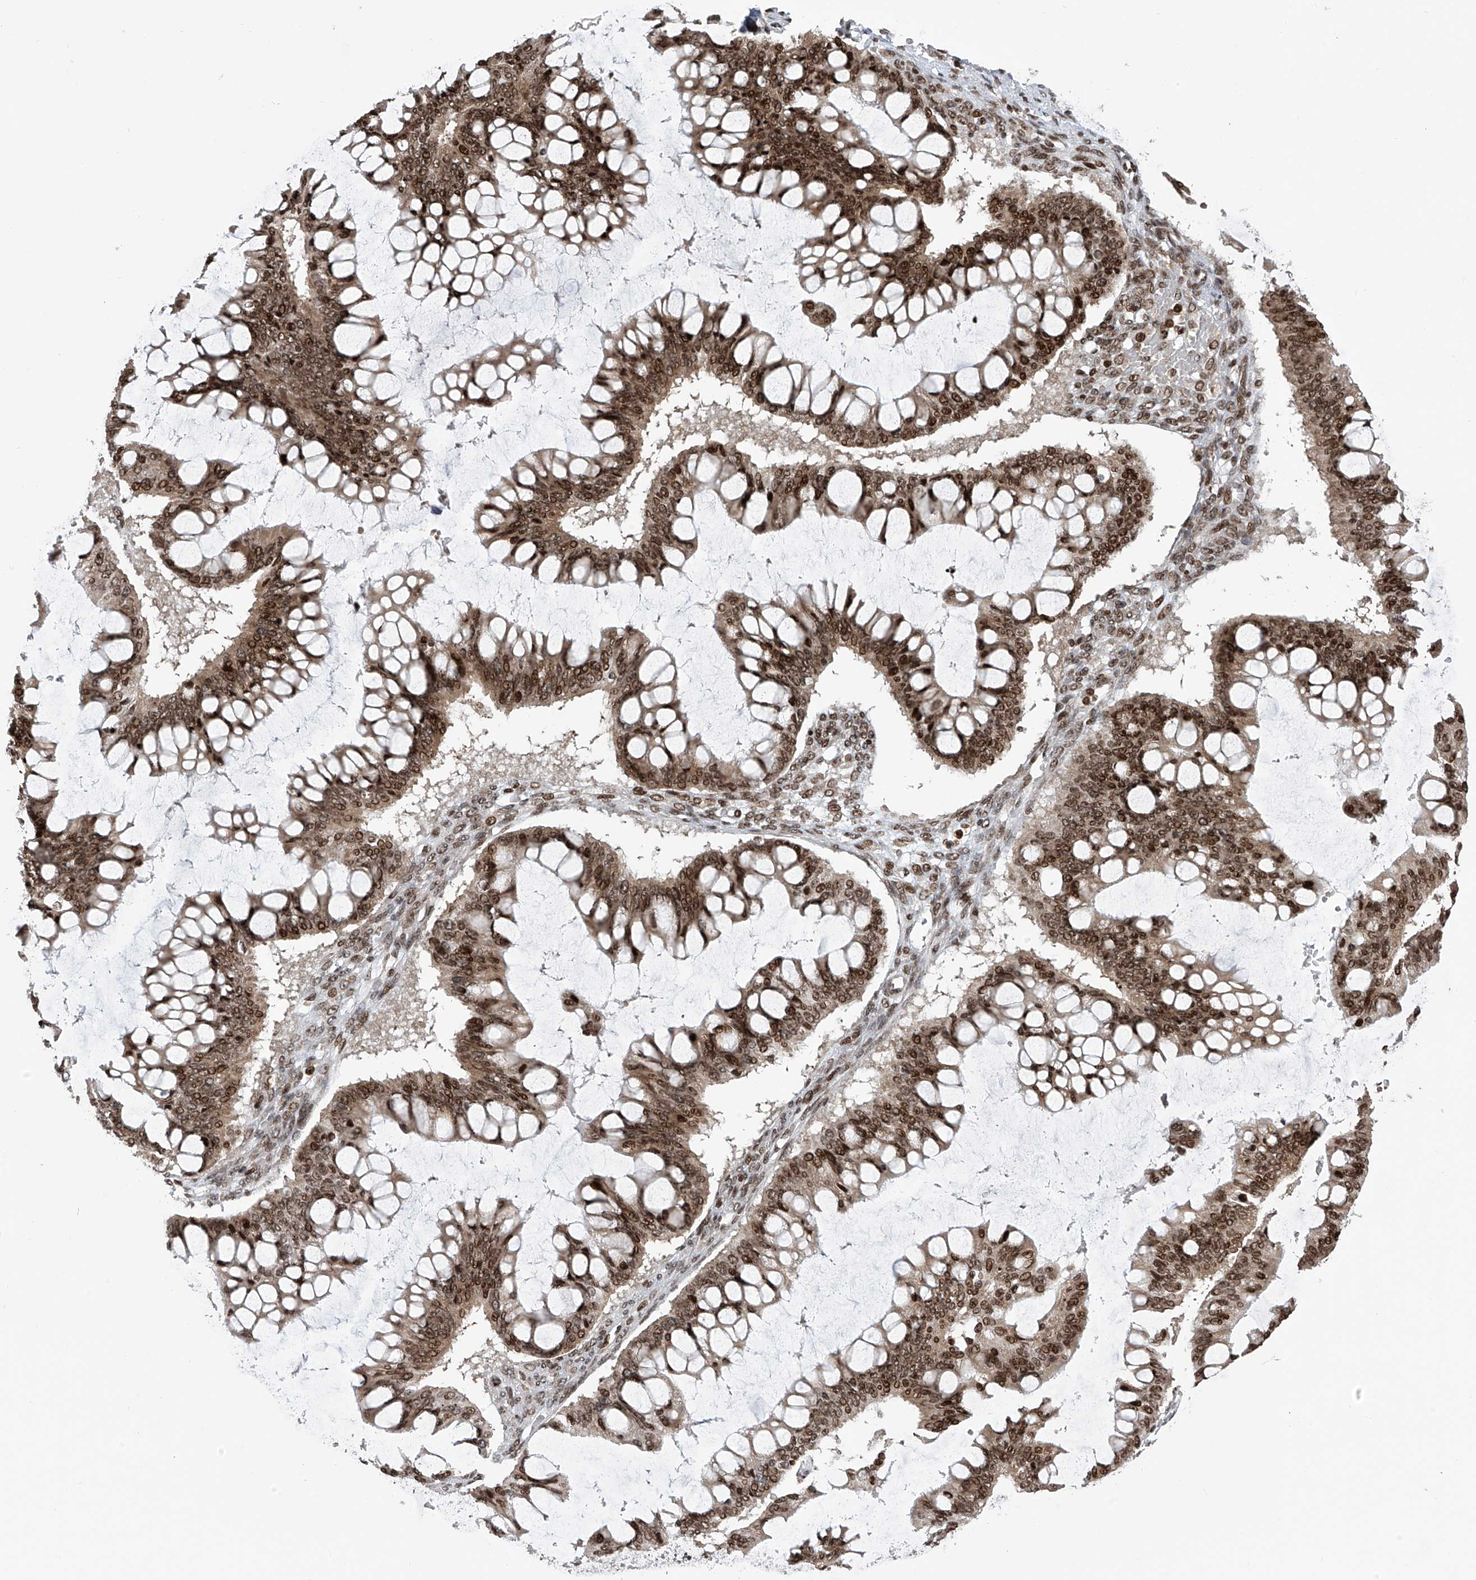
{"staining": {"intensity": "moderate", "quantity": ">75%", "location": "cytoplasmic/membranous,nuclear"}, "tissue": "ovarian cancer", "cell_type": "Tumor cells", "image_type": "cancer", "snomed": [{"axis": "morphology", "description": "Cystadenocarcinoma, mucinous, NOS"}, {"axis": "topography", "description": "Ovary"}], "caption": "A photomicrograph showing moderate cytoplasmic/membranous and nuclear staining in approximately >75% of tumor cells in mucinous cystadenocarcinoma (ovarian), as visualized by brown immunohistochemical staining.", "gene": "PAK1IP1", "patient": {"sex": "female", "age": 73}}